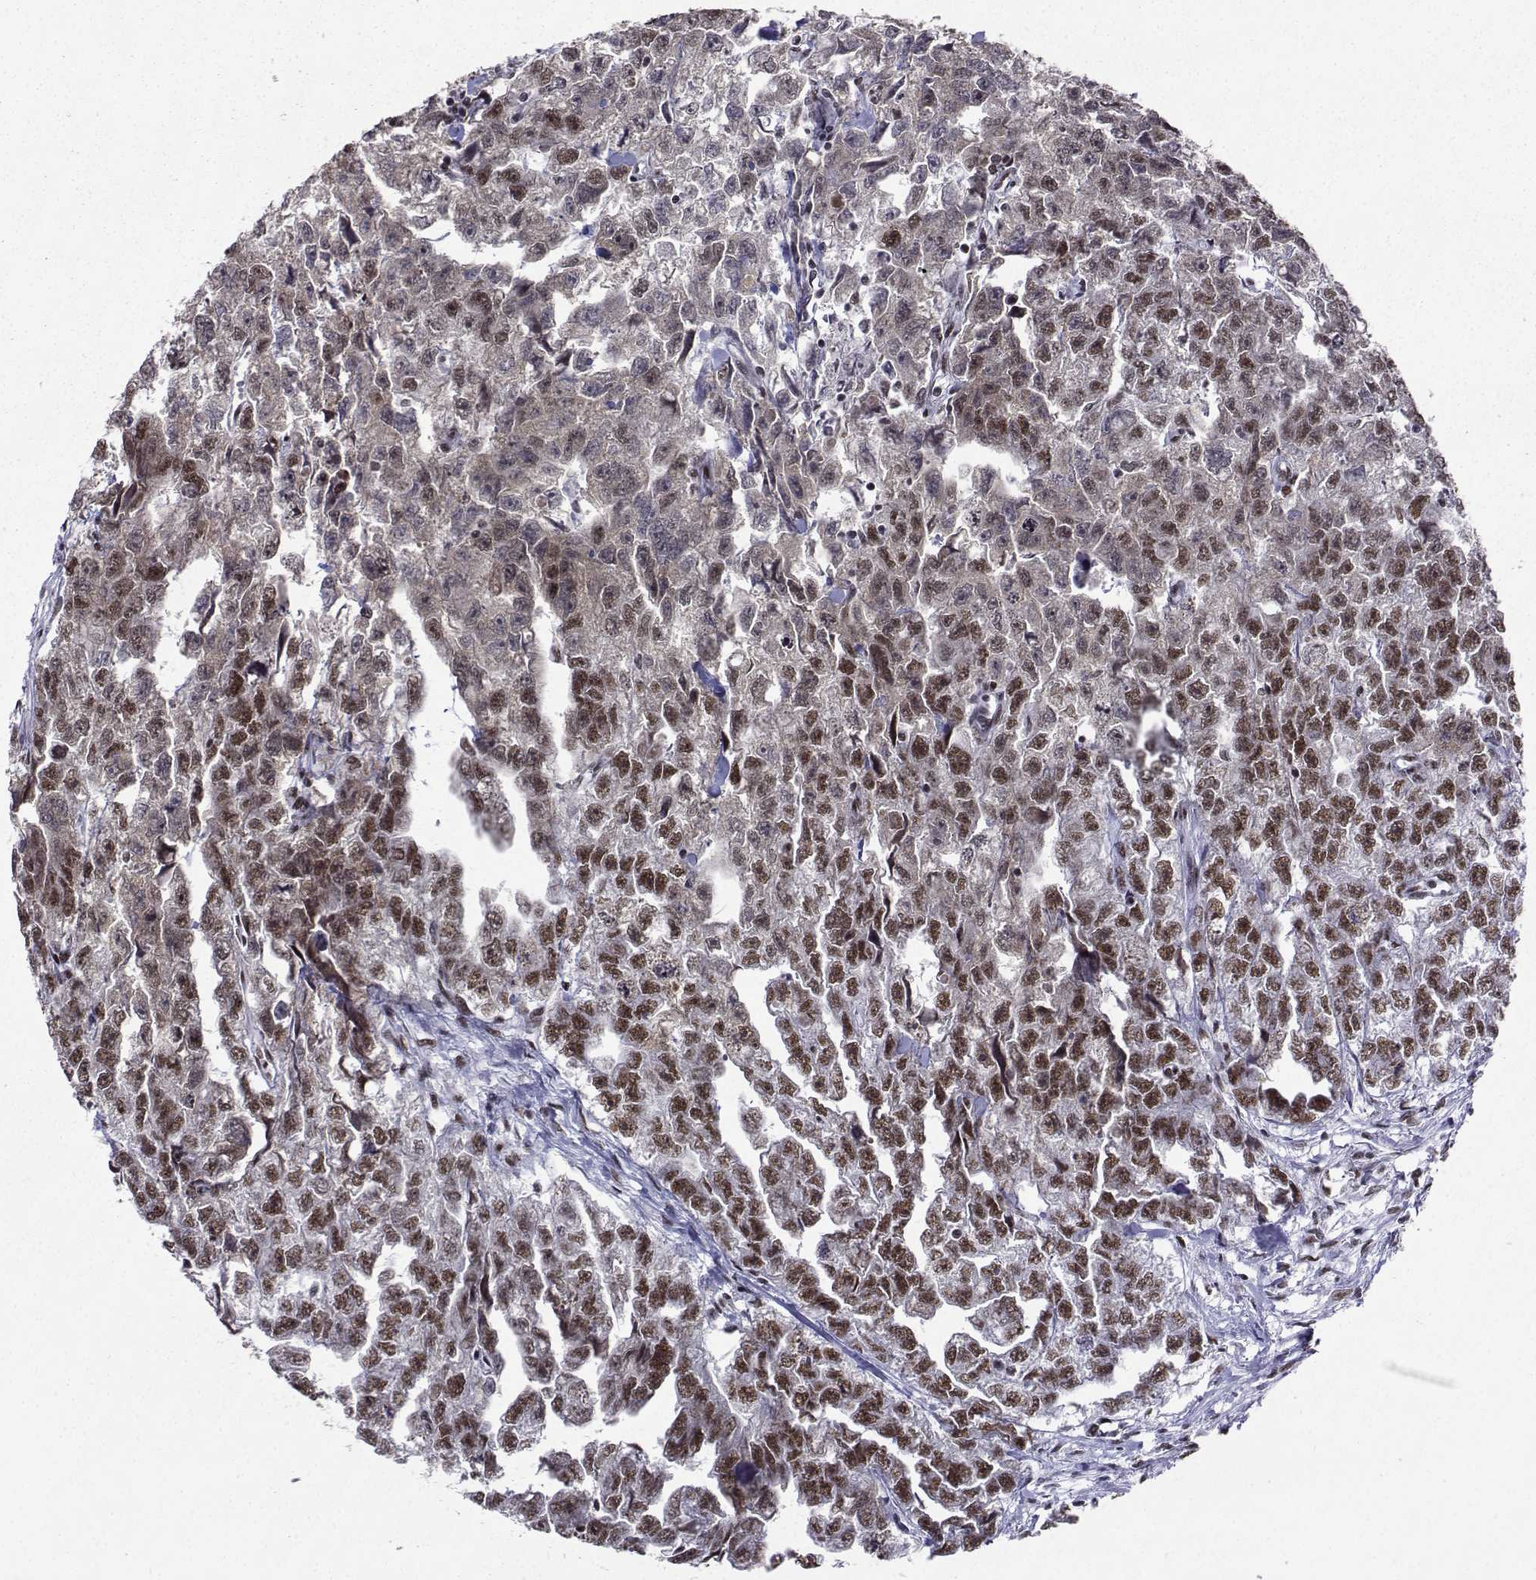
{"staining": {"intensity": "moderate", "quantity": "25%-75%", "location": "nuclear"}, "tissue": "testis cancer", "cell_type": "Tumor cells", "image_type": "cancer", "snomed": [{"axis": "morphology", "description": "Carcinoma, Embryonal, NOS"}, {"axis": "morphology", "description": "Teratoma, malignant, NOS"}, {"axis": "topography", "description": "Testis"}], "caption": "A micrograph of human testis cancer (malignant teratoma) stained for a protein reveals moderate nuclear brown staining in tumor cells. (brown staining indicates protein expression, while blue staining denotes nuclei).", "gene": "SNRPB2", "patient": {"sex": "male", "age": 44}}